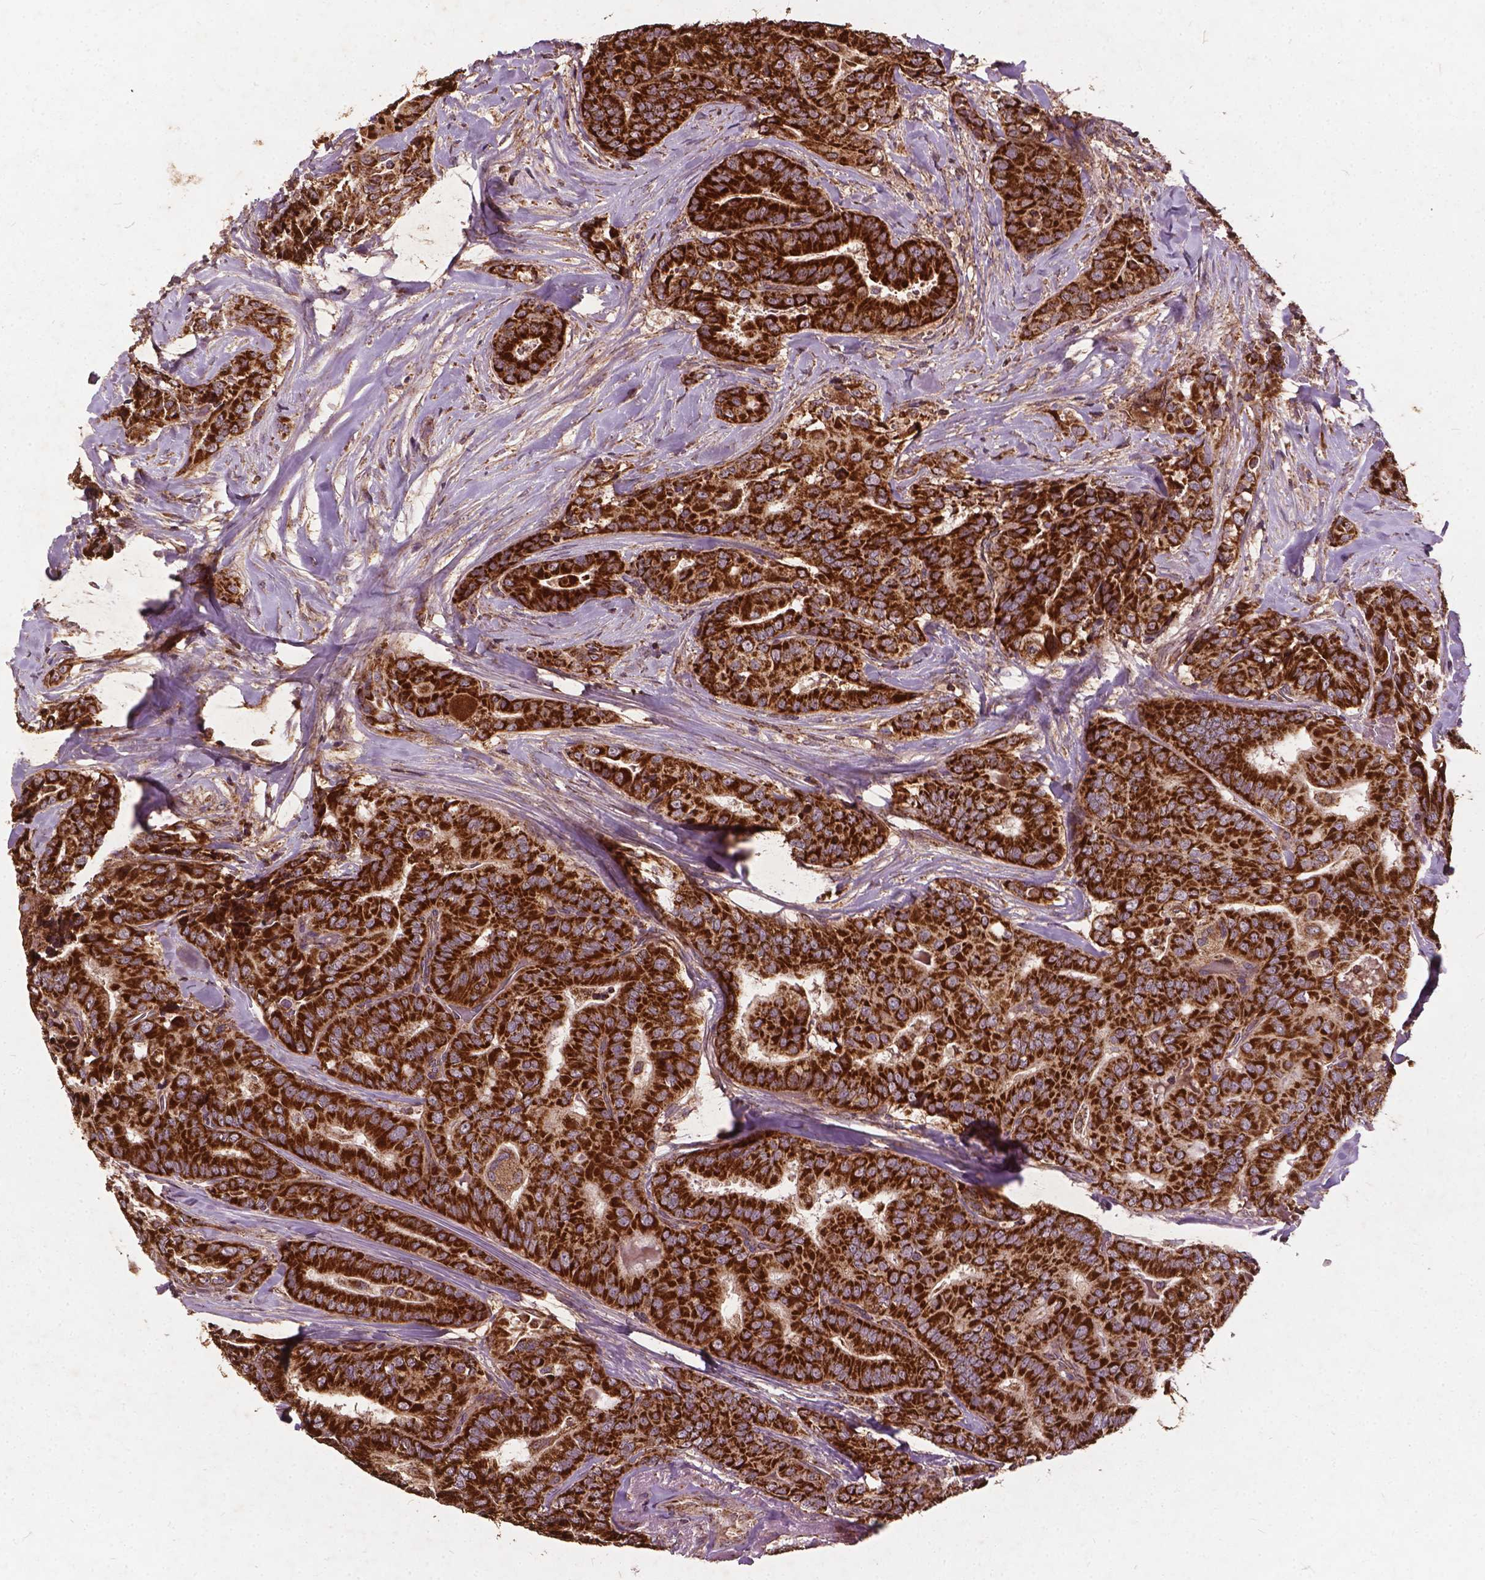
{"staining": {"intensity": "strong", "quantity": ">75%", "location": "cytoplasmic/membranous"}, "tissue": "thyroid cancer", "cell_type": "Tumor cells", "image_type": "cancer", "snomed": [{"axis": "morphology", "description": "Papillary adenocarcinoma, NOS"}, {"axis": "topography", "description": "Thyroid gland"}], "caption": "Human thyroid papillary adenocarcinoma stained with a protein marker reveals strong staining in tumor cells.", "gene": "UBXN2A", "patient": {"sex": "male", "age": 61}}